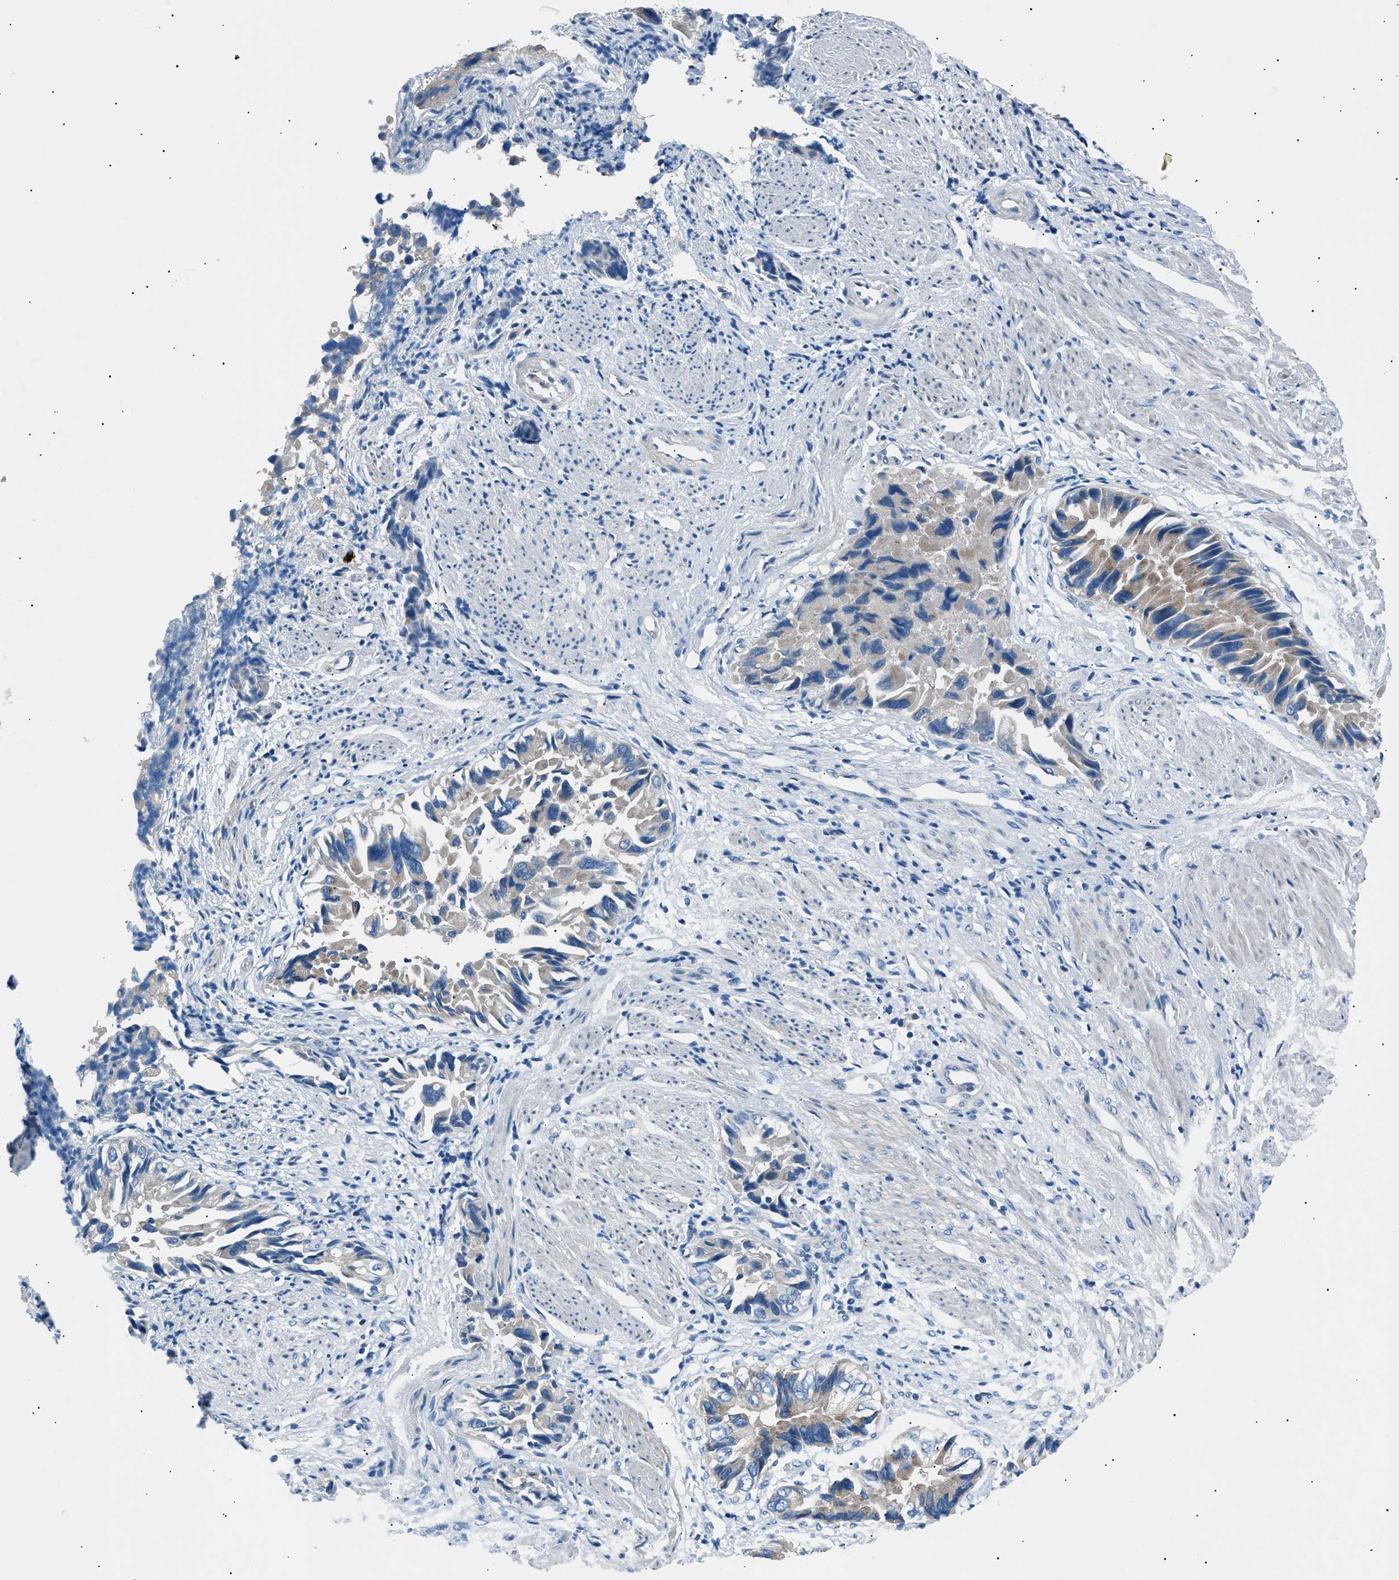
{"staining": {"intensity": "weak", "quantity": "<25%", "location": "cytoplasmic/membranous"}, "tissue": "liver cancer", "cell_type": "Tumor cells", "image_type": "cancer", "snomed": [{"axis": "morphology", "description": "Cholangiocarcinoma"}, {"axis": "topography", "description": "Liver"}], "caption": "This is an IHC histopathology image of liver cancer (cholangiocarcinoma). There is no positivity in tumor cells.", "gene": "LRRC37B", "patient": {"sex": "female", "age": 79}}